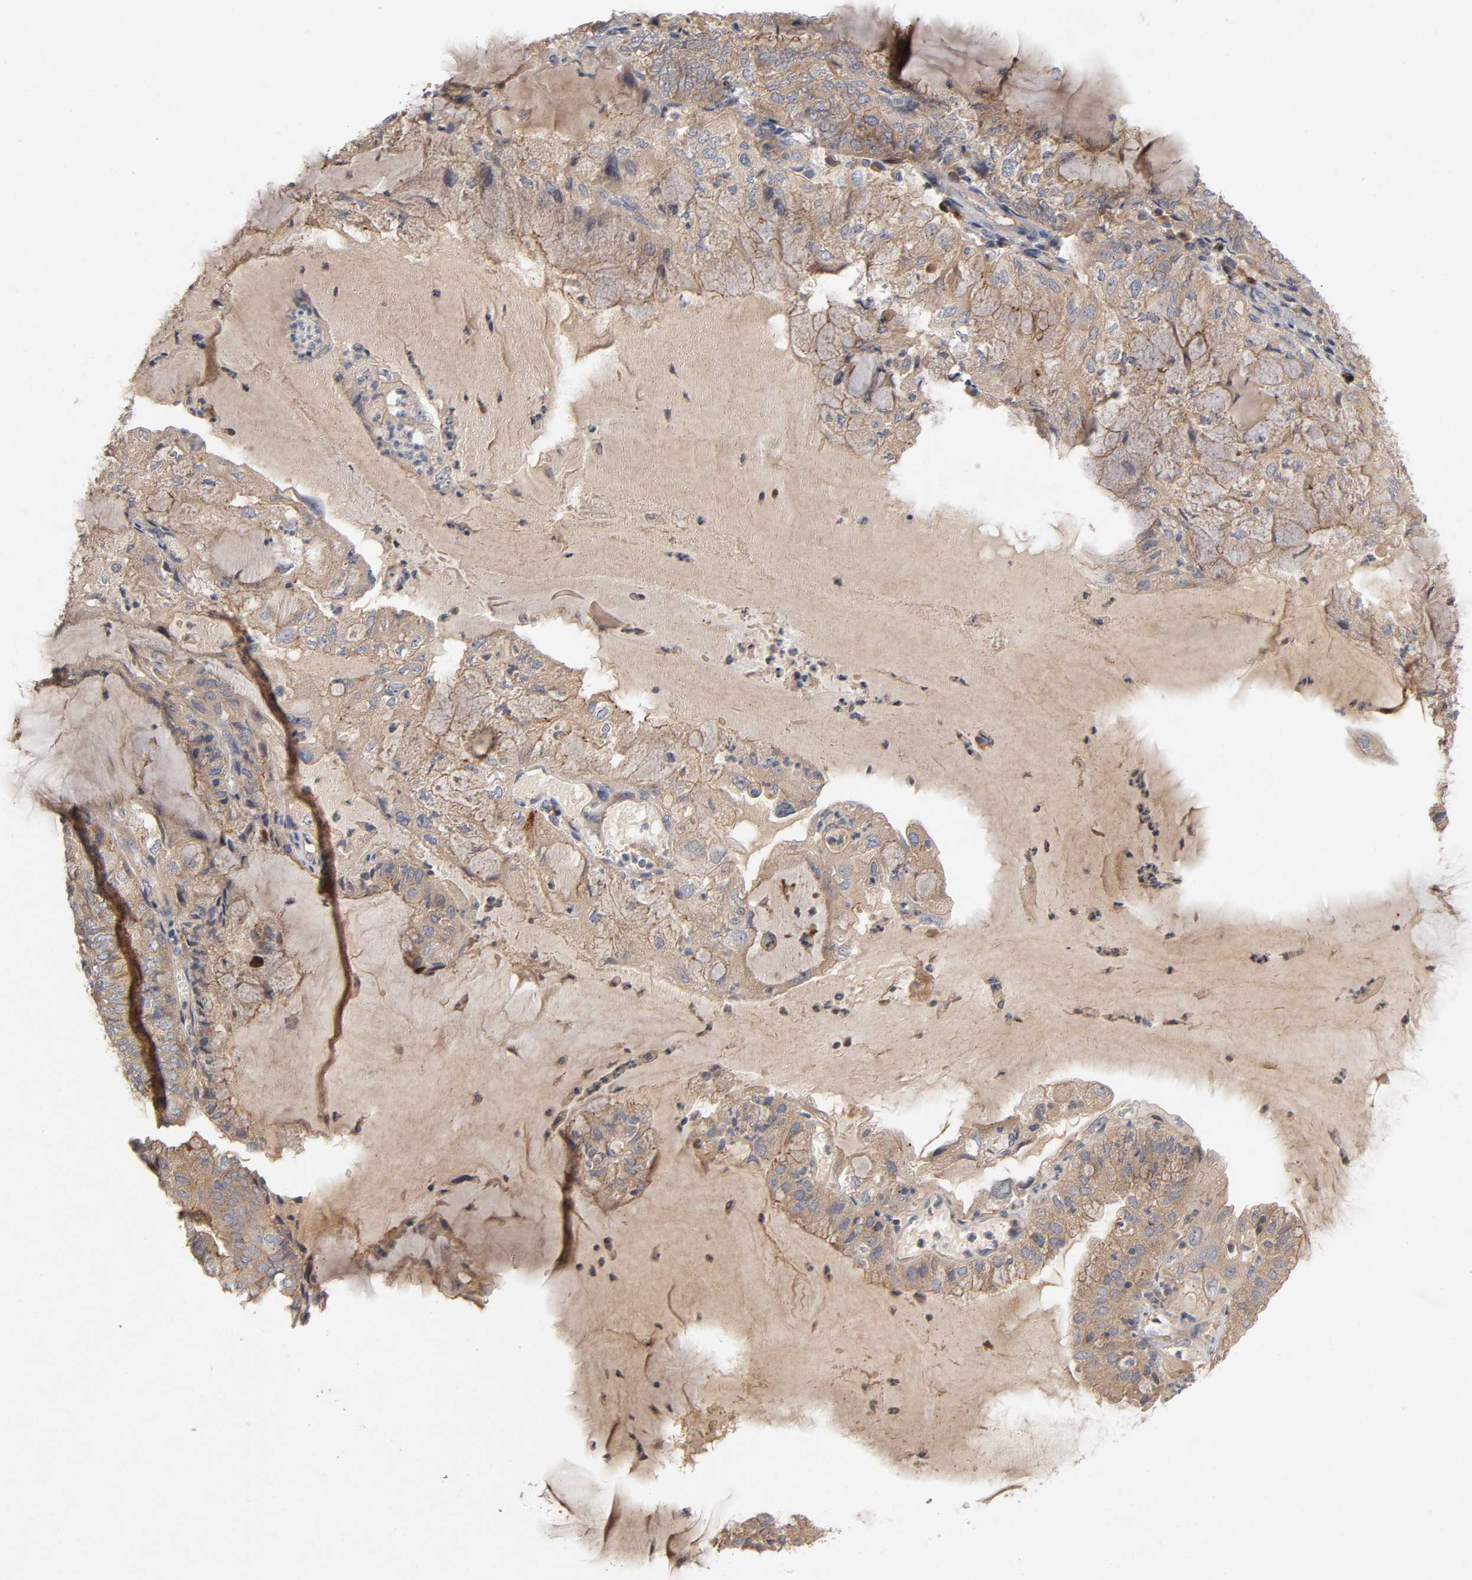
{"staining": {"intensity": "moderate", "quantity": ">75%", "location": "cytoplasmic/membranous"}, "tissue": "endometrial cancer", "cell_type": "Tumor cells", "image_type": "cancer", "snomed": [{"axis": "morphology", "description": "Adenocarcinoma, NOS"}, {"axis": "topography", "description": "Endometrium"}], "caption": "Moderate cytoplasmic/membranous protein staining is seen in about >75% of tumor cells in endometrial adenocarcinoma. Immunohistochemistry (ihc) stains the protein of interest in brown and the nuclei are stained blue.", "gene": "PDZD11", "patient": {"sex": "female", "age": 81}}